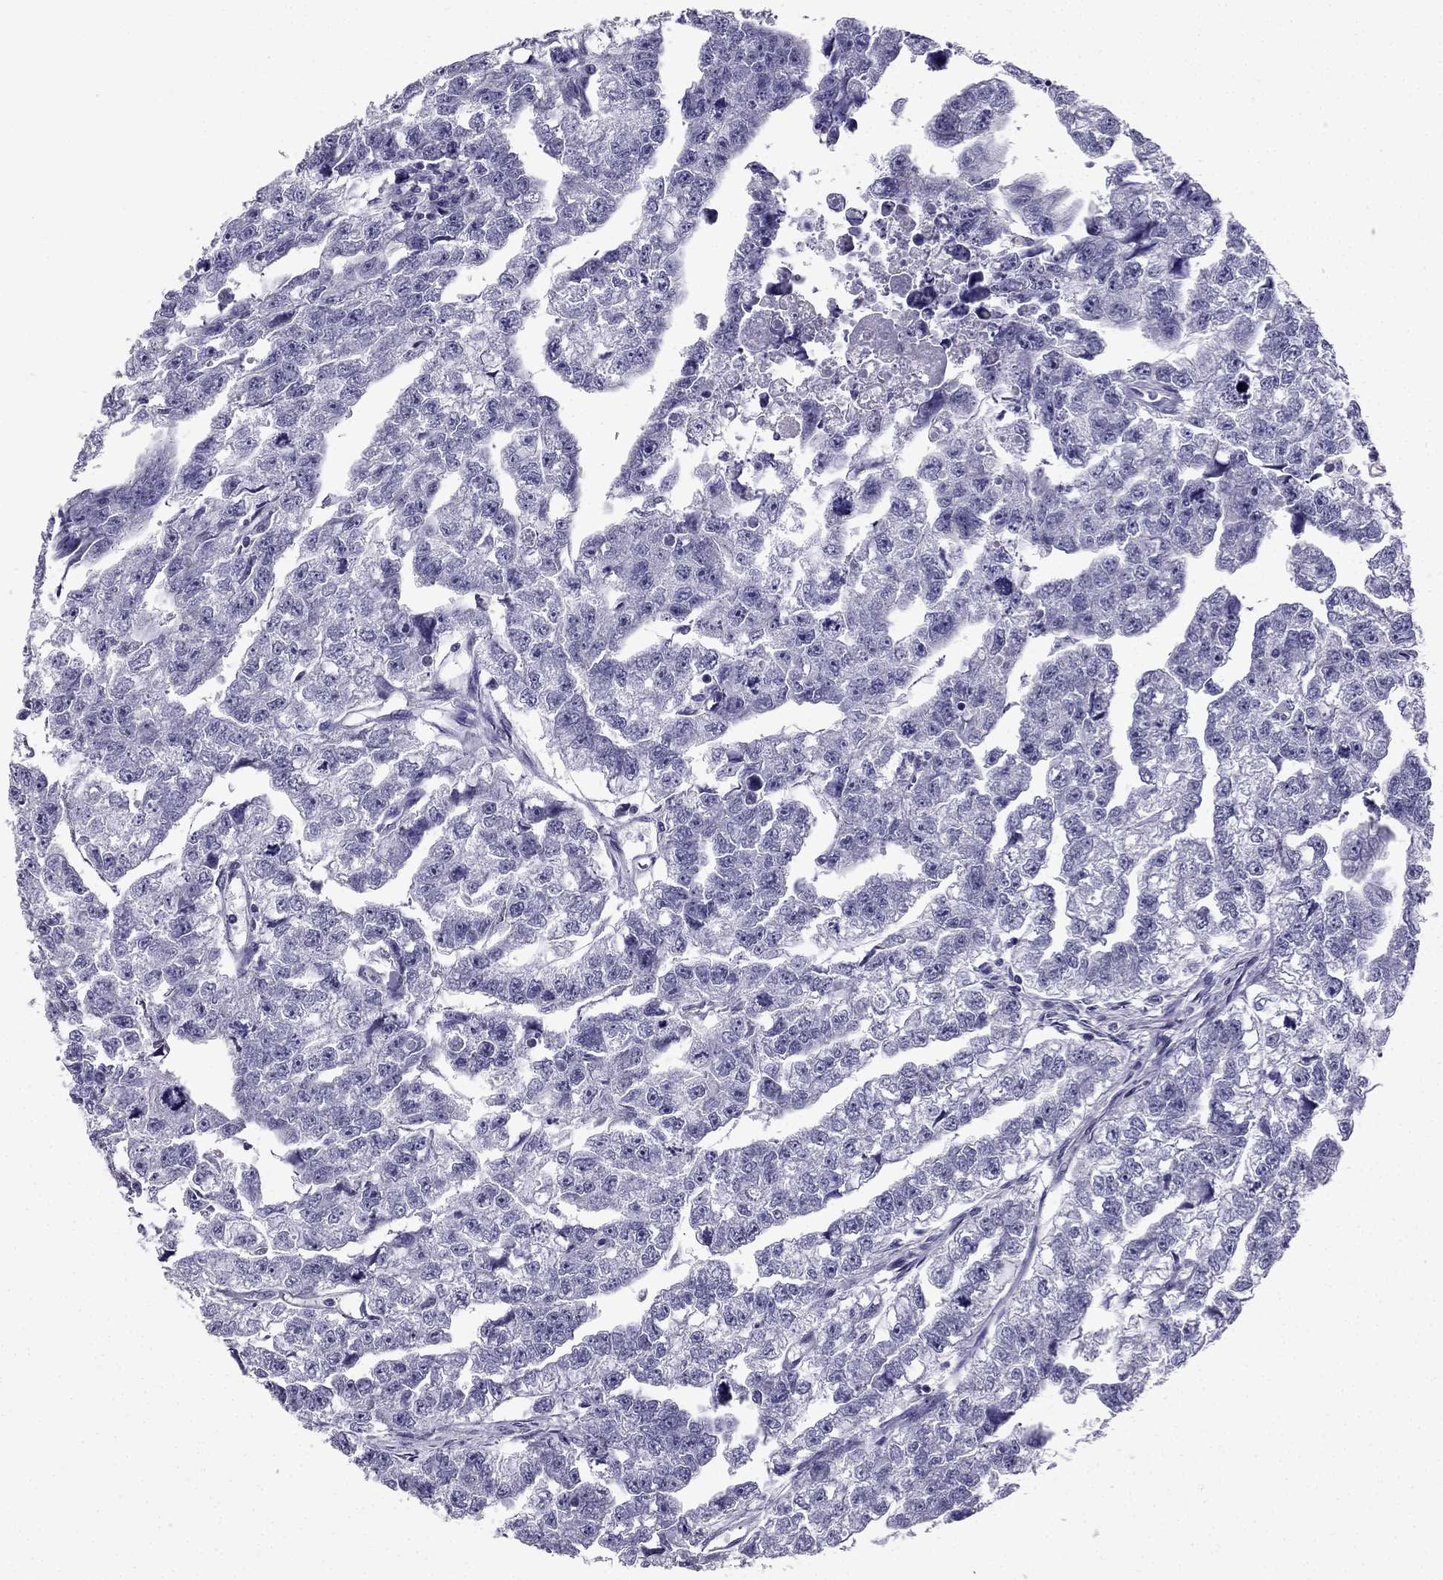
{"staining": {"intensity": "negative", "quantity": "none", "location": "none"}, "tissue": "testis cancer", "cell_type": "Tumor cells", "image_type": "cancer", "snomed": [{"axis": "morphology", "description": "Carcinoma, Embryonal, NOS"}, {"axis": "morphology", "description": "Teratoma, malignant, NOS"}, {"axis": "topography", "description": "Testis"}], "caption": "Immunohistochemical staining of testis cancer (embryonal carcinoma) demonstrates no significant expression in tumor cells. Nuclei are stained in blue.", "gene": "LMTK3", "patient": {"sex": "male", "age": 44}}